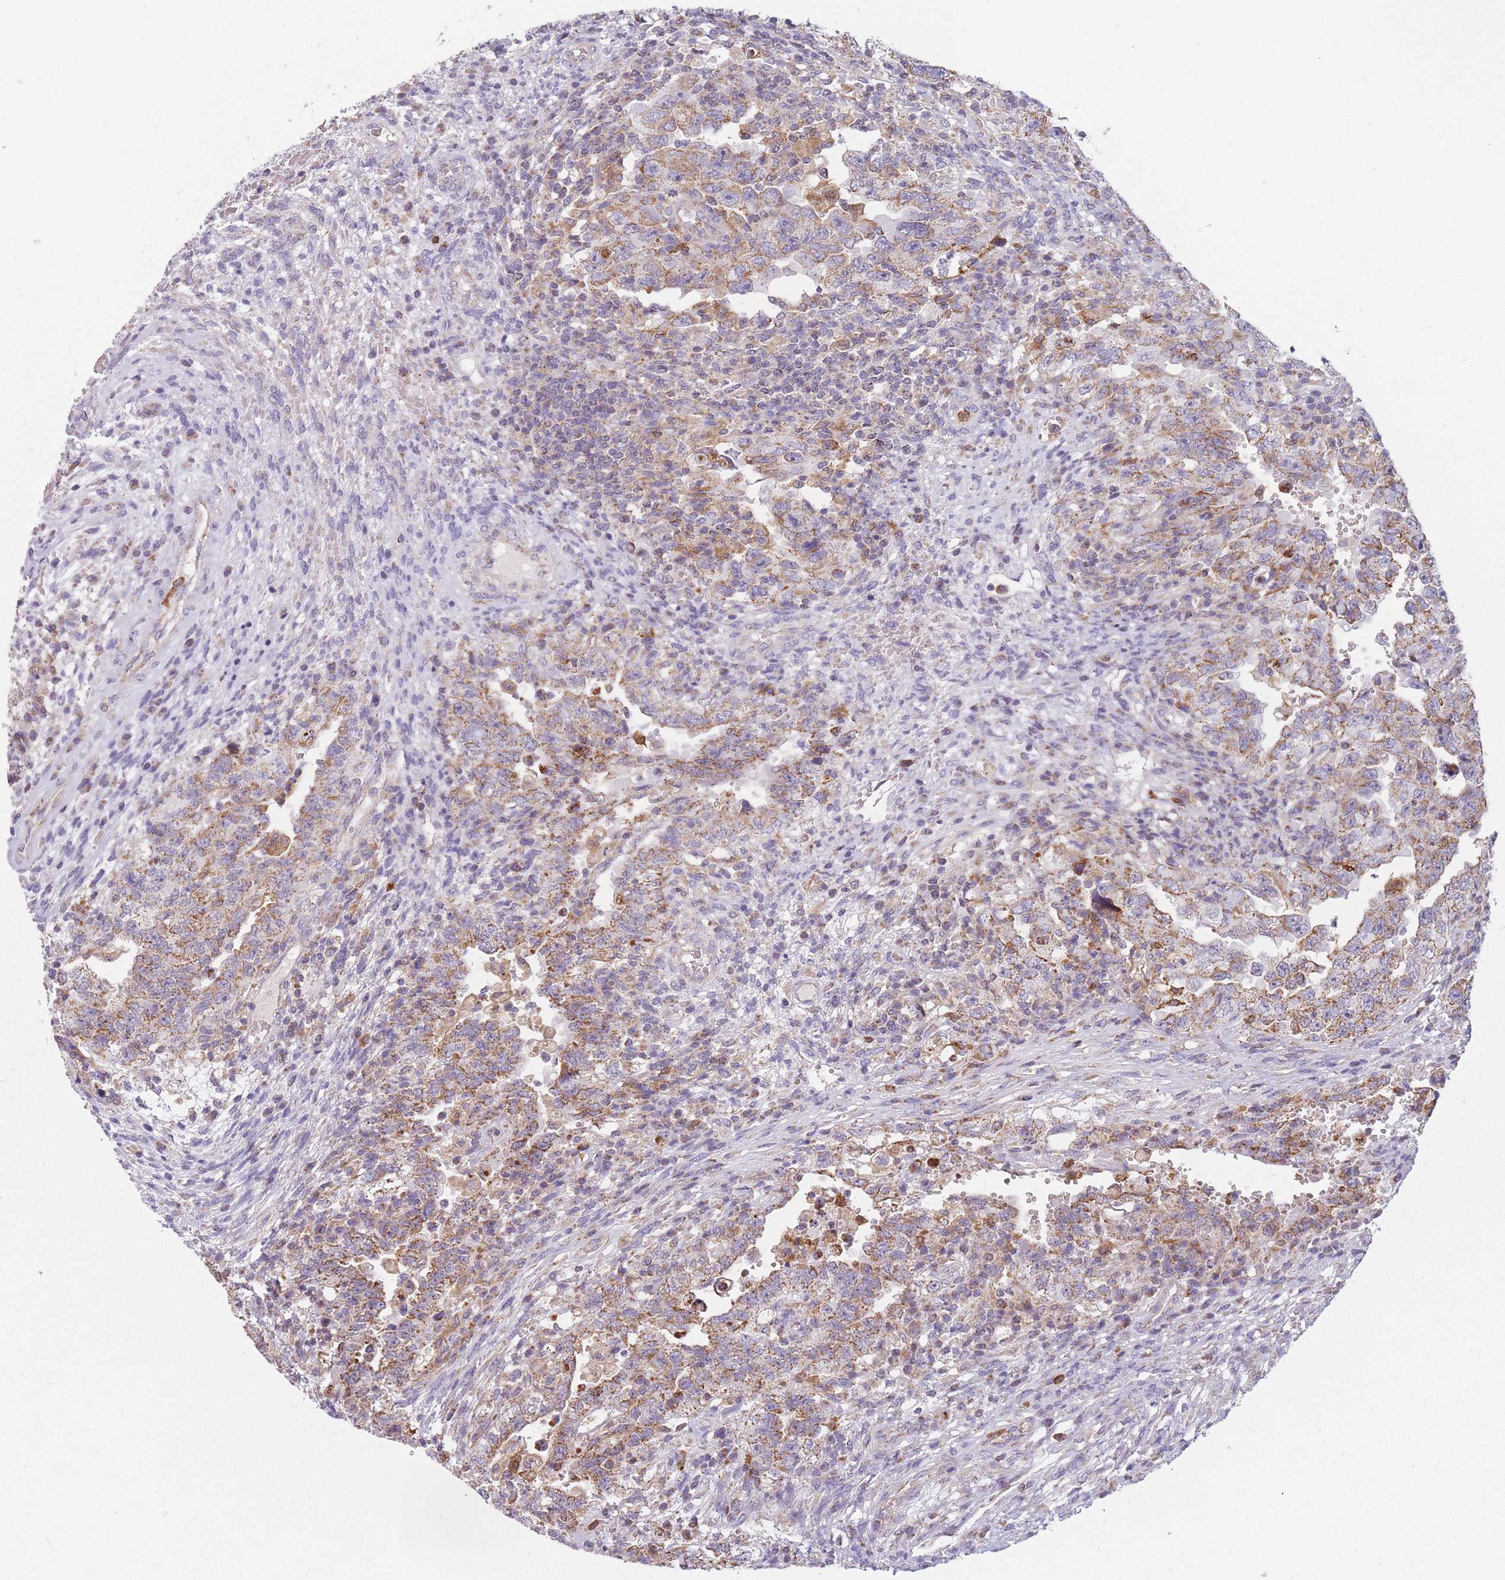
{"staining": {"intensity": "moderate", "quantity": ">75%", "location": "cytoplasmic/membranous"}, "tissue": "testis cancer", "cell_type": "Tumor cells", "image_type": "cancer", "snomed": [{"axis": "morphology", "description": "Carcinoma, Embryonal, NOS"}, {"axis": "topography", "description": "Testis"}], "caption": "Moderate cytoplasmic/membranous positivity for a protein is appreciated in approximately >75% of tumor cells of testis embryonal carcinoma using IHC.", "gene": "PRAM1", "patient": {"sex": "male", "age": 26}}